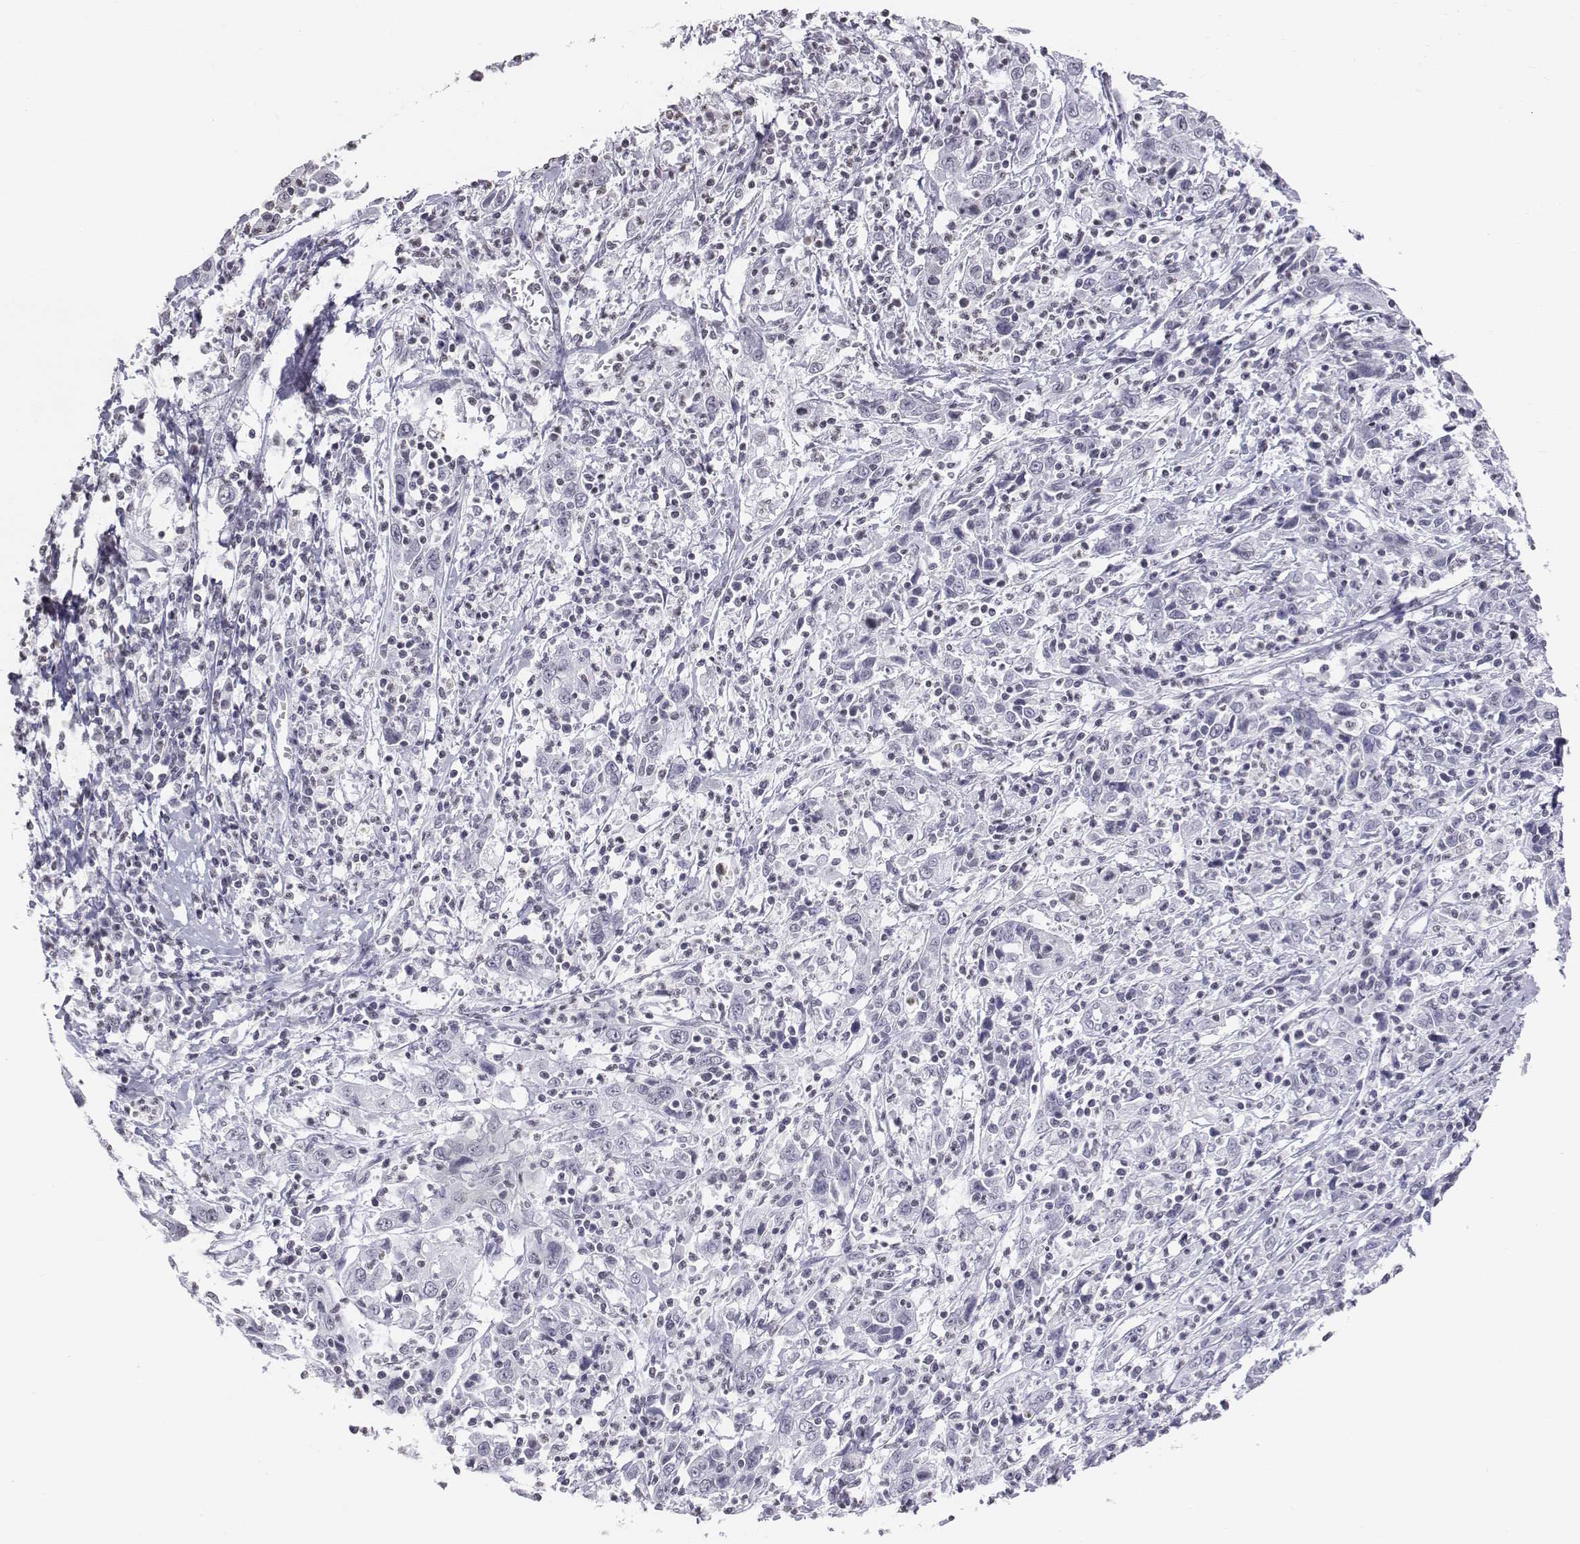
{"staining": {"intensity": "negative", "quantity": "none", "location": "none"}, "tissue": "cervical cancer", "cell_type": "Tumor cells", "image_type": "cancer", "snomed": [{"axis": "morphology", "description": "Squamous cell carcinoma, NOS"}, {"axis": "topography", "description": "Cervix"}], "caption": "A high-resolution micrograph shows immunohistochemistry (IHC) staining of cervical squamous cell carcinoma, which shows no significant staining in tumor cells.", "gene": "BARHL1", "patient": {"sex": "female", "age": 46}}